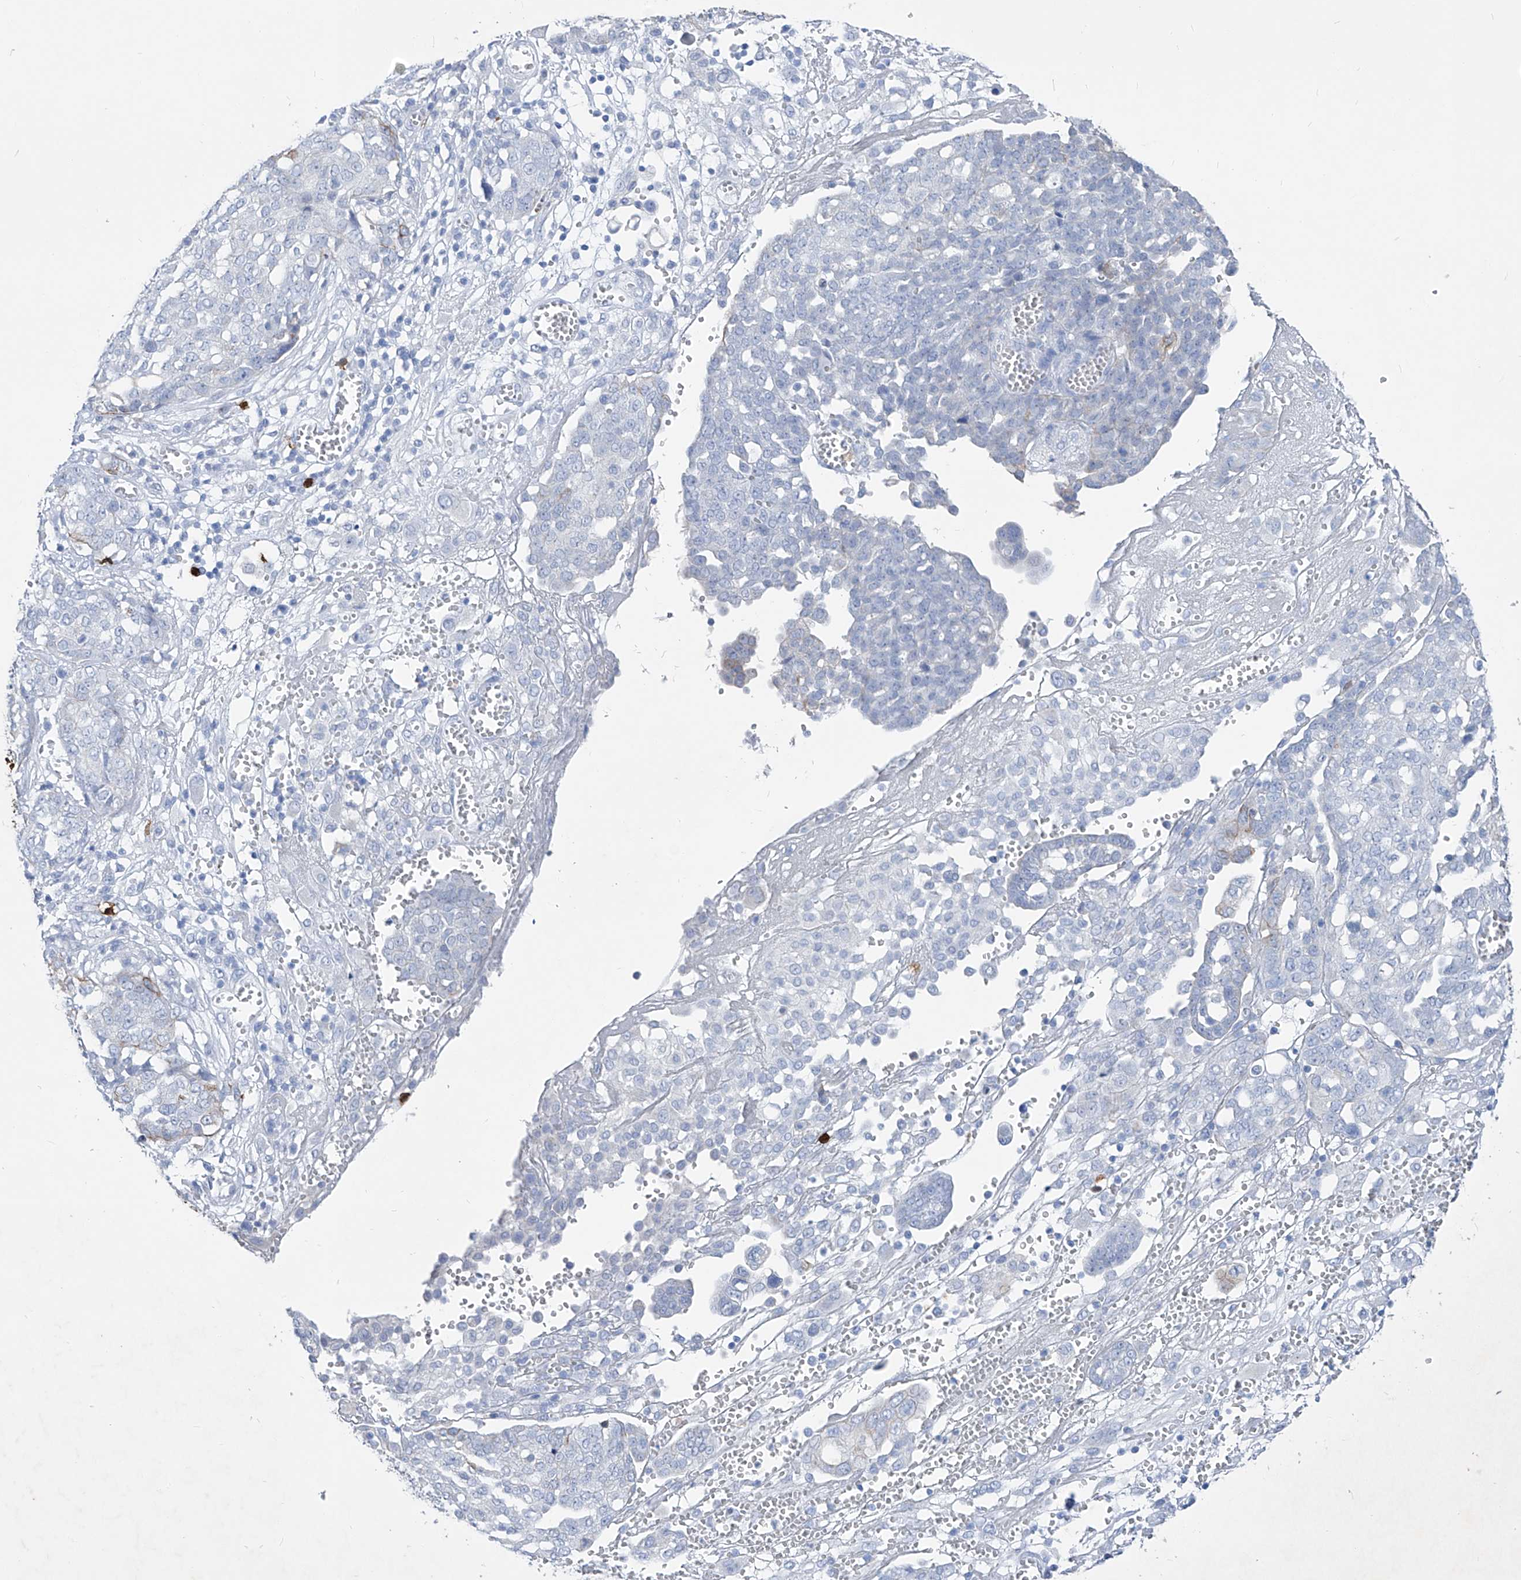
{"staining": {"intensity": "negative", "quantity": "none", "location": "none"}, "tissue": "ovarian cancer", "cell_type": "Tumor cells", "image_type": "cancer", "snomed": [{"axis": "morphology", "description": "Cystadenocarcinoma, serous, NOS"}, {"axis": "topography", "description": "Soft tissue"}, {"axis": "topography", "description": "Ovary"}], "caption": "Serous cystadenocarcinoma (ovarian) stained for a protein using immunohistochemistry (IHC) shows no staining tumor cells.", "gene": "FRS3", "patient": {"sex": "female", "age": 57}}